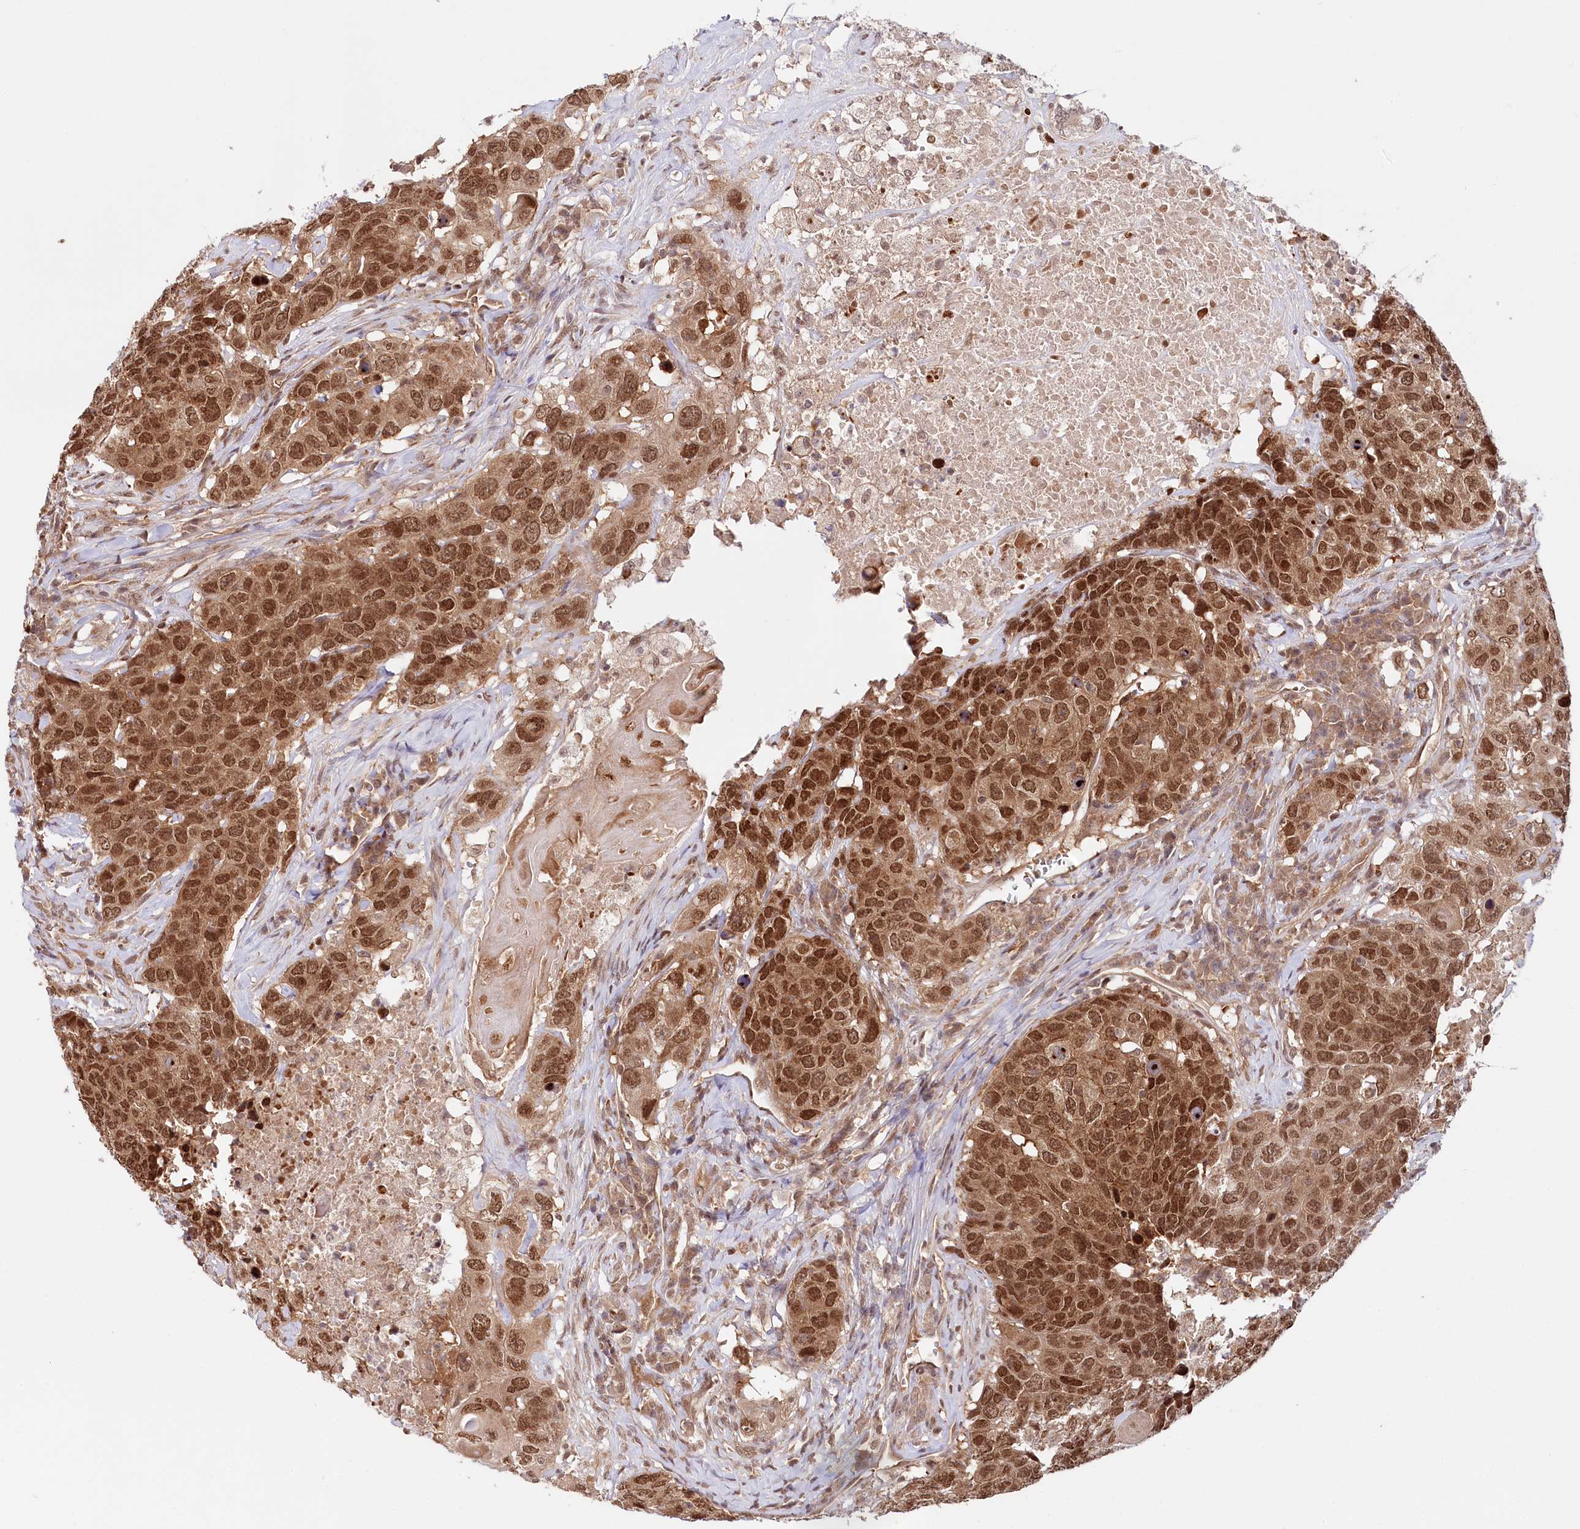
{"staining": {"intensity": "strong", "quantity": ">75%", "location": "cytoplasmic/membranous,nuclear"}, "tissue": "head and neck cancer", "cell_type": "Tumor cells", "image_type": "cancer", "snomed": [{"axis": "morphology", "description": "Squamous cell carcinoma, NOS"}, {"axis": "topography", "description": "Head-Neck"}], "caption": "This is an image of IHC staining of head and neck cancer (squamous cell carcinoma), which shows strong staining in the cytoplasmic/membranous and nuclear of tumor cells.", "gene": "CCDC65", "patient": {"sex": "male", "age": 66}}